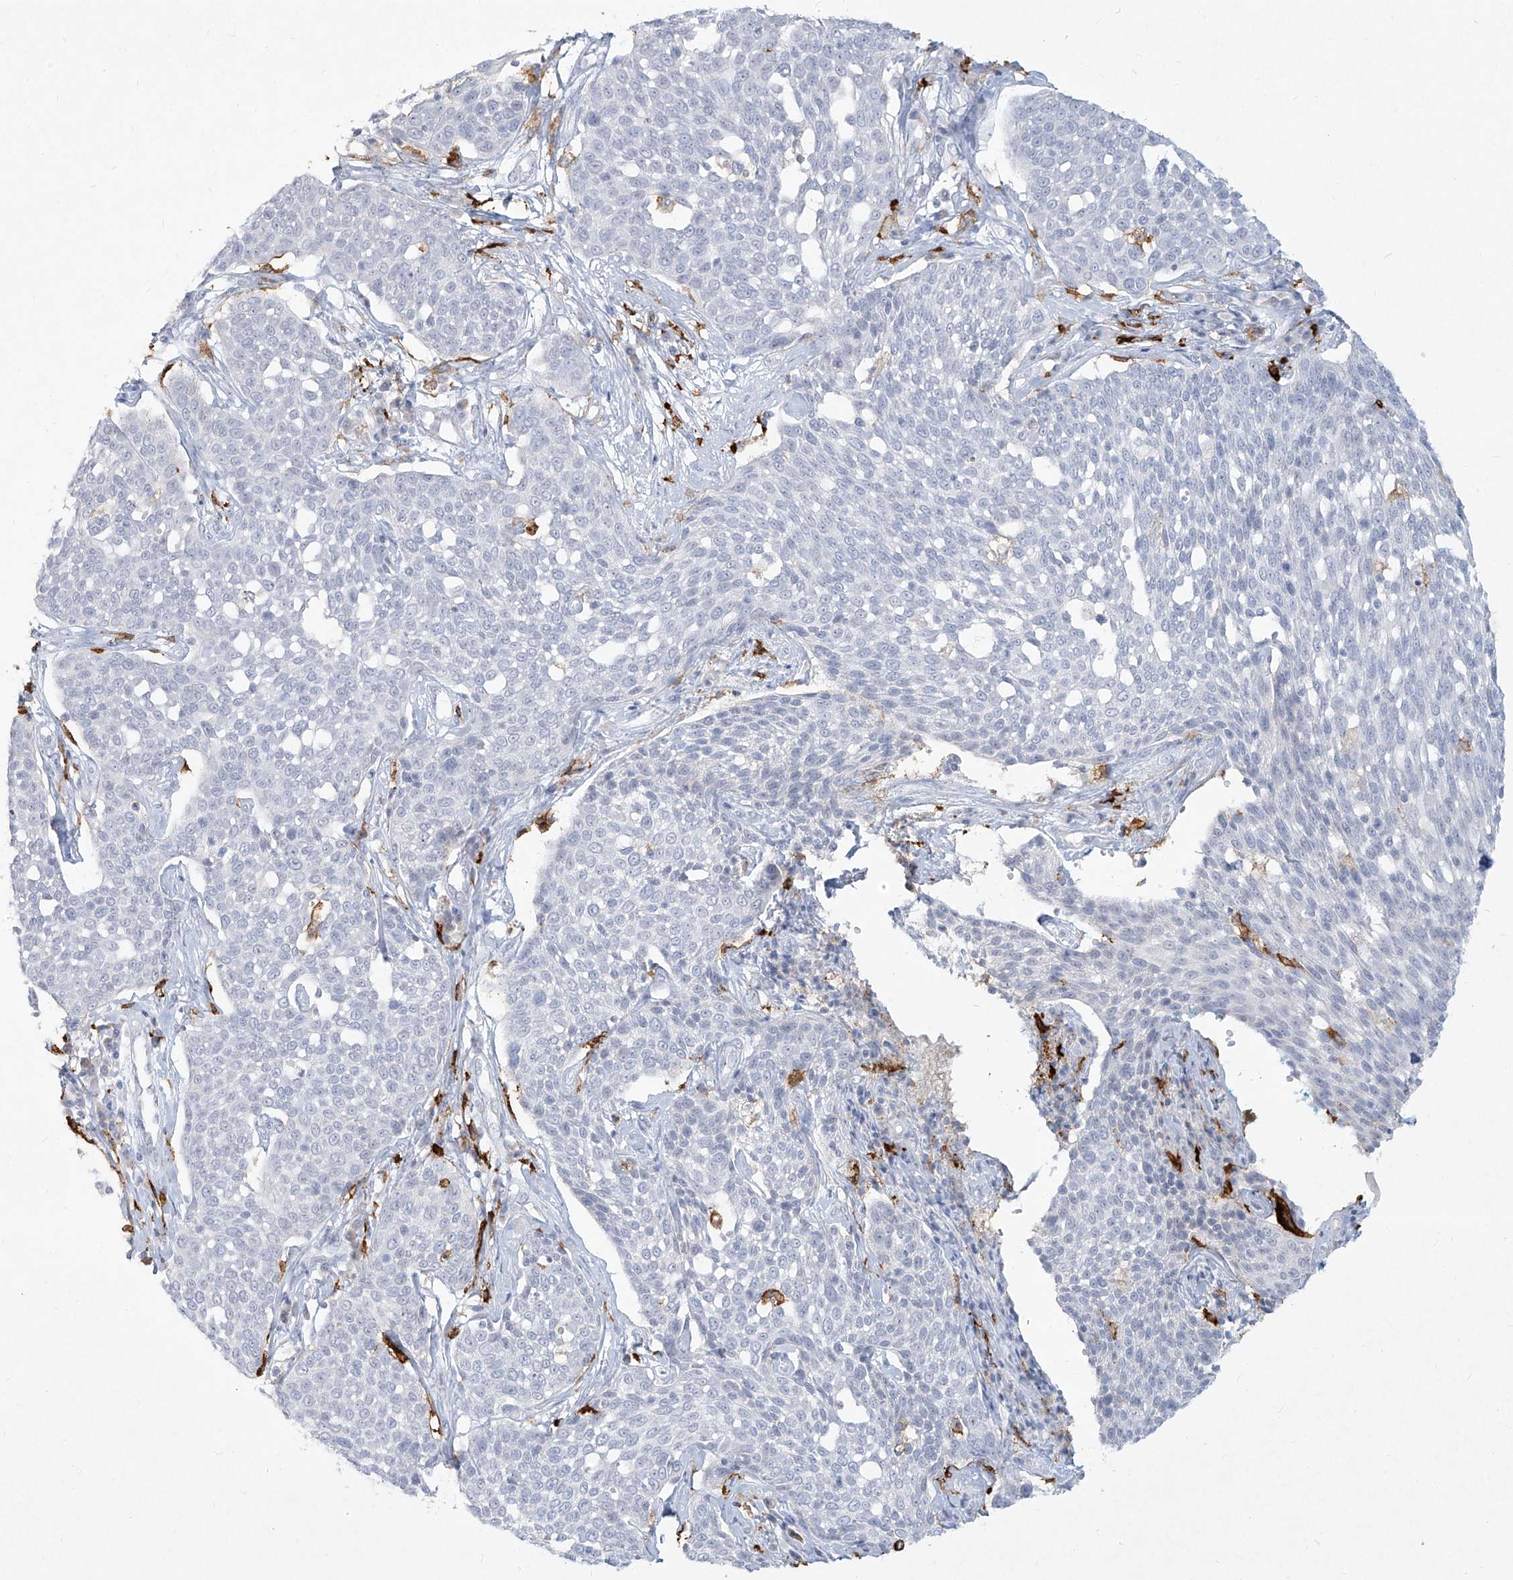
{"staining": {"intensity": "negative", "quantity": "none", "location": "none"}, "tissue": "cervical cancer", "cell_type": "Tumor cells", "image_type": "cancer", "snomed": [{"axis": "morphology", "description": "Squamous cell carcinoma, NOS"}, {"axis": "topography", "description": "Cervix"}], "caption": "Immunohistochemical staining of cervical cancer (squamous cell carcinoma) reveals no significant expression in tumor cells.", "gene": "CD209", "patient": {"sex": "female", "age": 34}}